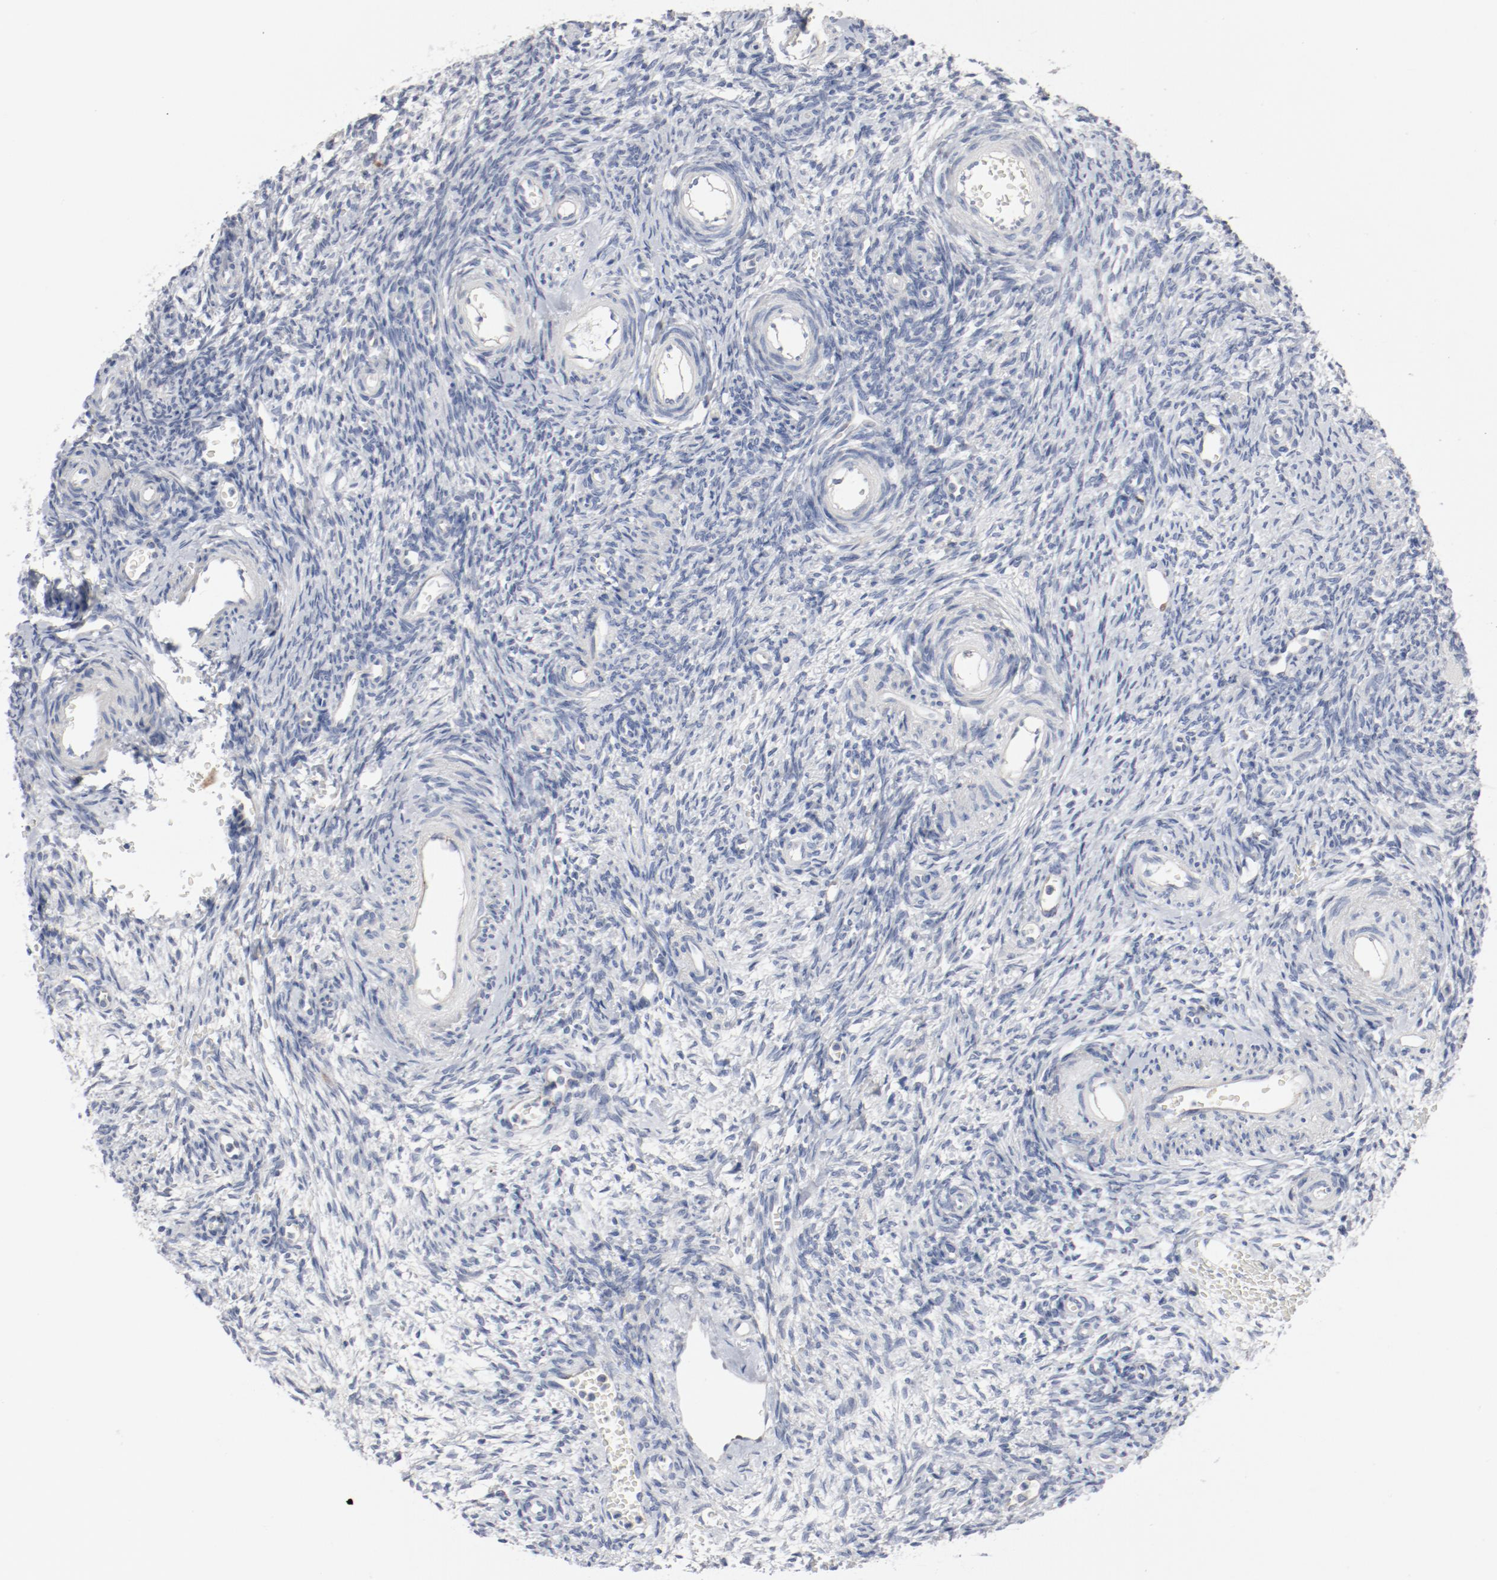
{"staining": {"intensity": "weak", "quantity": ">75%", "location": "cytoplasmic/membranous"}, "tissue": "ovary", "cell_type": "Follicle cells", "image_type": "normal", "snomed": [{"axis": "morphology", "description": "Normal tissue, NOS"}, {"axis": "topography", "description": "Ovary"}], "caption": "Immunohistochemistry (DAB) staining of benign human ovary shows weak cytoplasmic/membranous protein expression in approximately >75% of follicle cells.", "gene": "CDK1", "patient": {"sex": "female", "age": 39}}